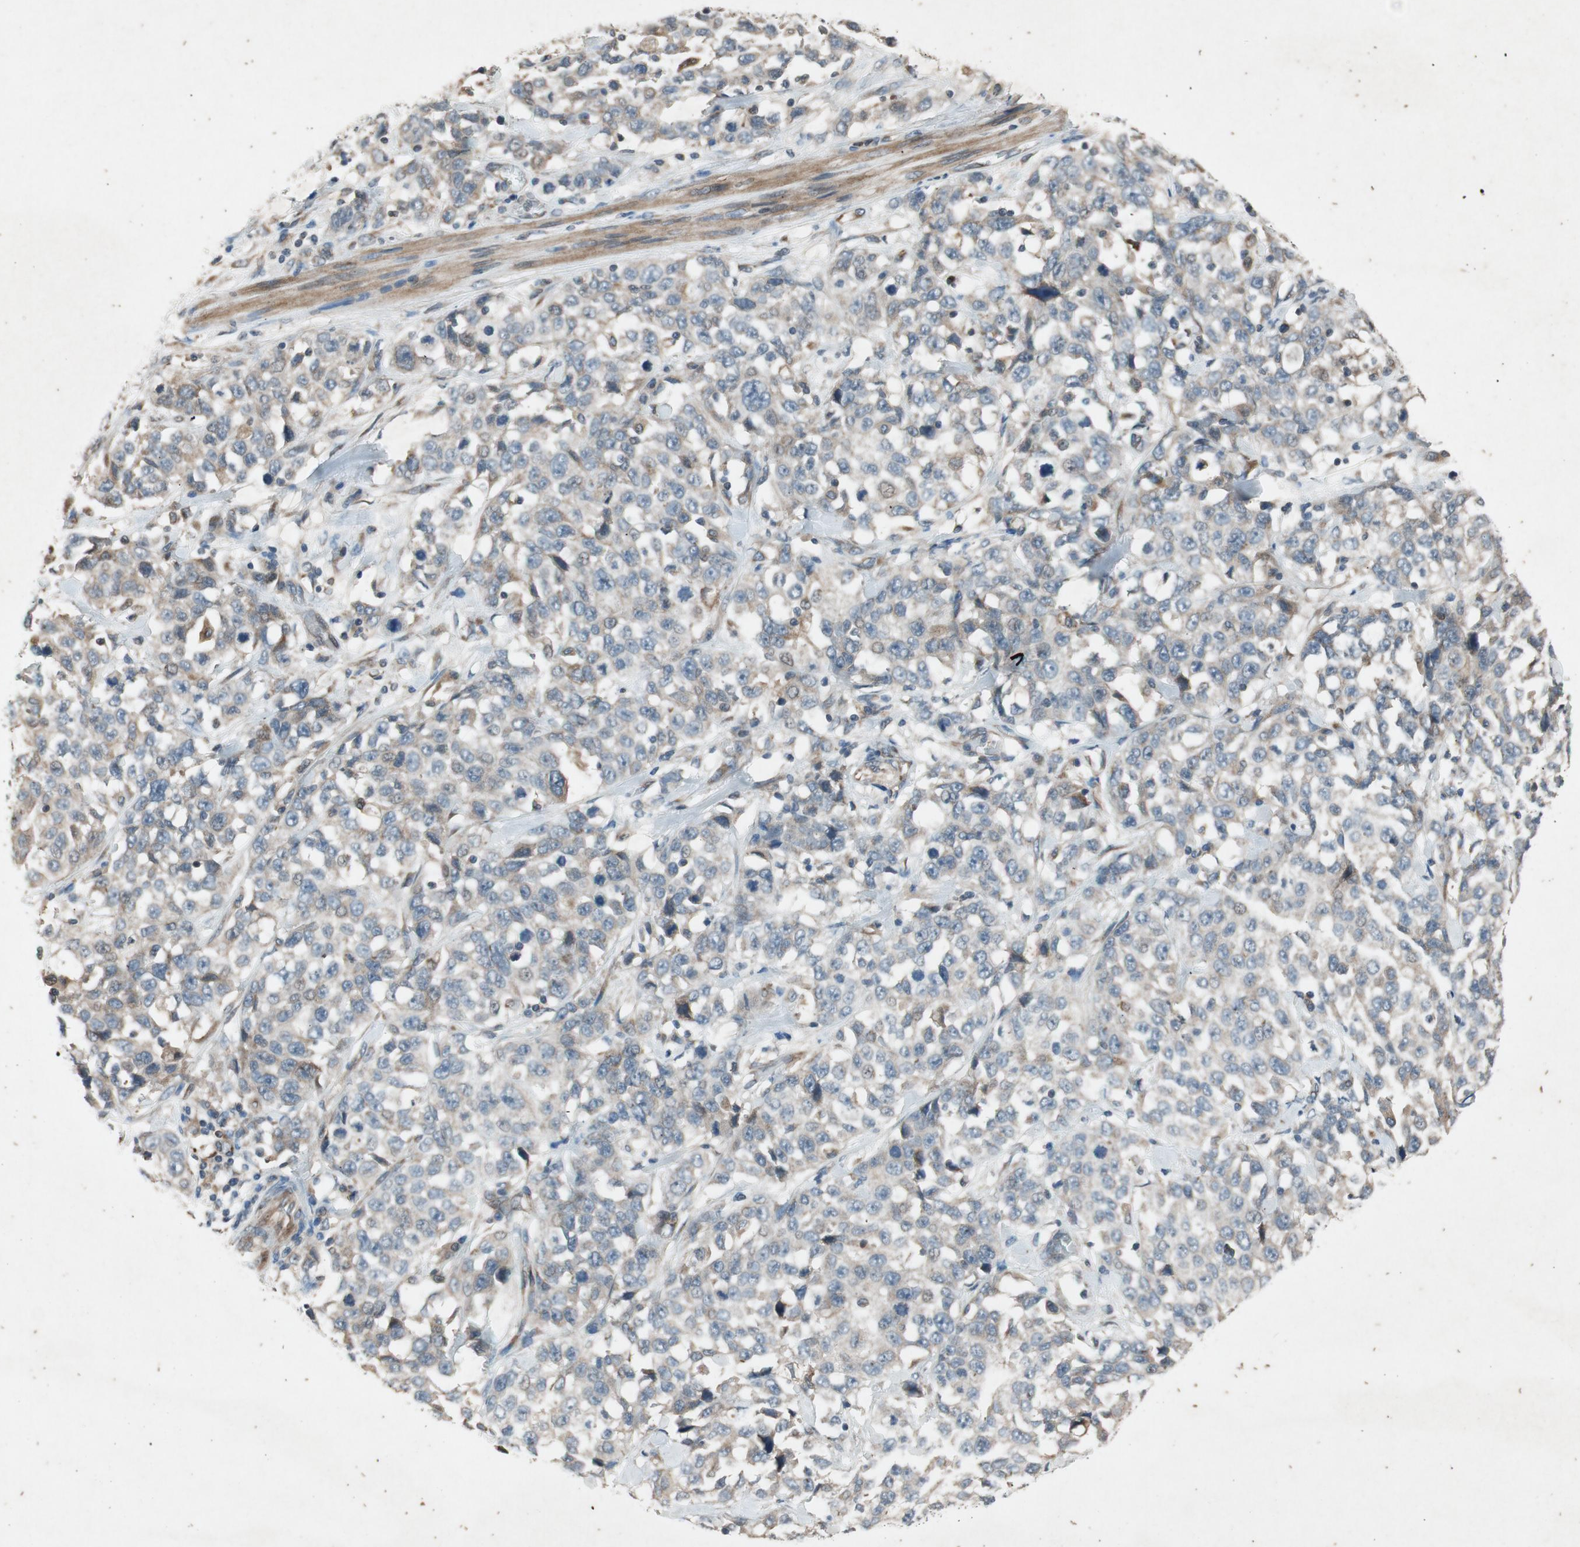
{"staining": {"intensity": "weak", "quantity": ">75%", "location": "cytoplasmic/membranous"}, "tissue": "stomach cancer", "cell_type": "Tumor cells", "image_type": "cancer", "snomed": [{"axis": "morphology", "description": "Normal tissue, NOS"}, {"axis": "morphology", "description": "Adenocarcinoma, NOS"}, {"axis": "topography", "description": "Stomach"}], "caption": "Tumor cells demonstrate low levels of weak cytoplasmic/membranous staining in approximately >75% of cells in human stomach cancer.", "gene": "ATP2C1", "patient": {"sex": "male", "age": 48}}